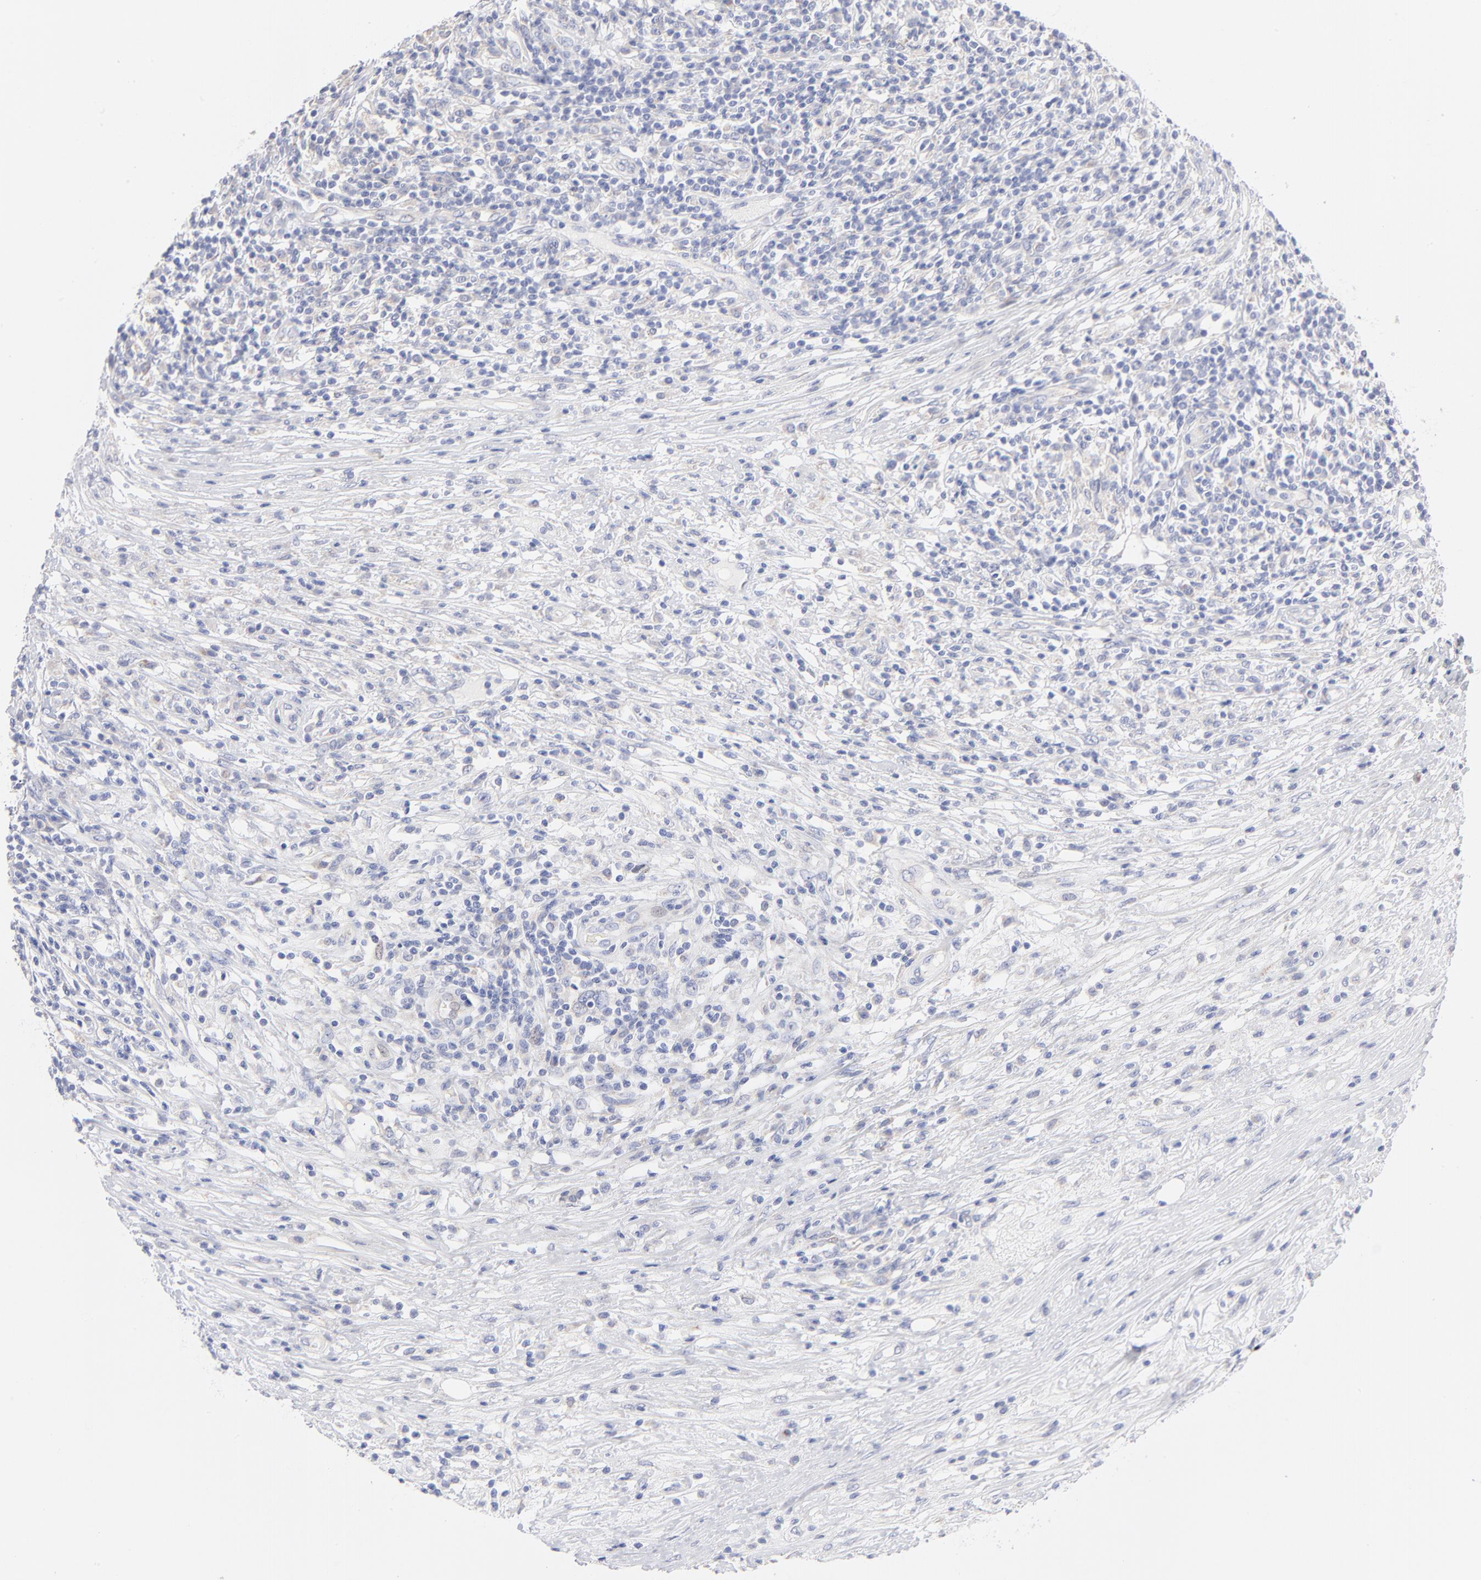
{"staining": {"intensity": "negative", "quantity": "none", "location": "none"}, "tissue": "lymphoma", "cell_type": "Tumor cells", "image_type": "cancer", "snomed": [{"axis": "morphology", "description": "Malignant lymphoma, non-Hodgkin's type, High grade"}, {"axis": "topography", "description": "Lymph node"}], "caption": "IHC of human malignant lymphoma, non-Hodgkin's type (high-grade) displays no staining in tumor cells.", "gene": "TST", "patient": {"sex": "female", "age": 84}}